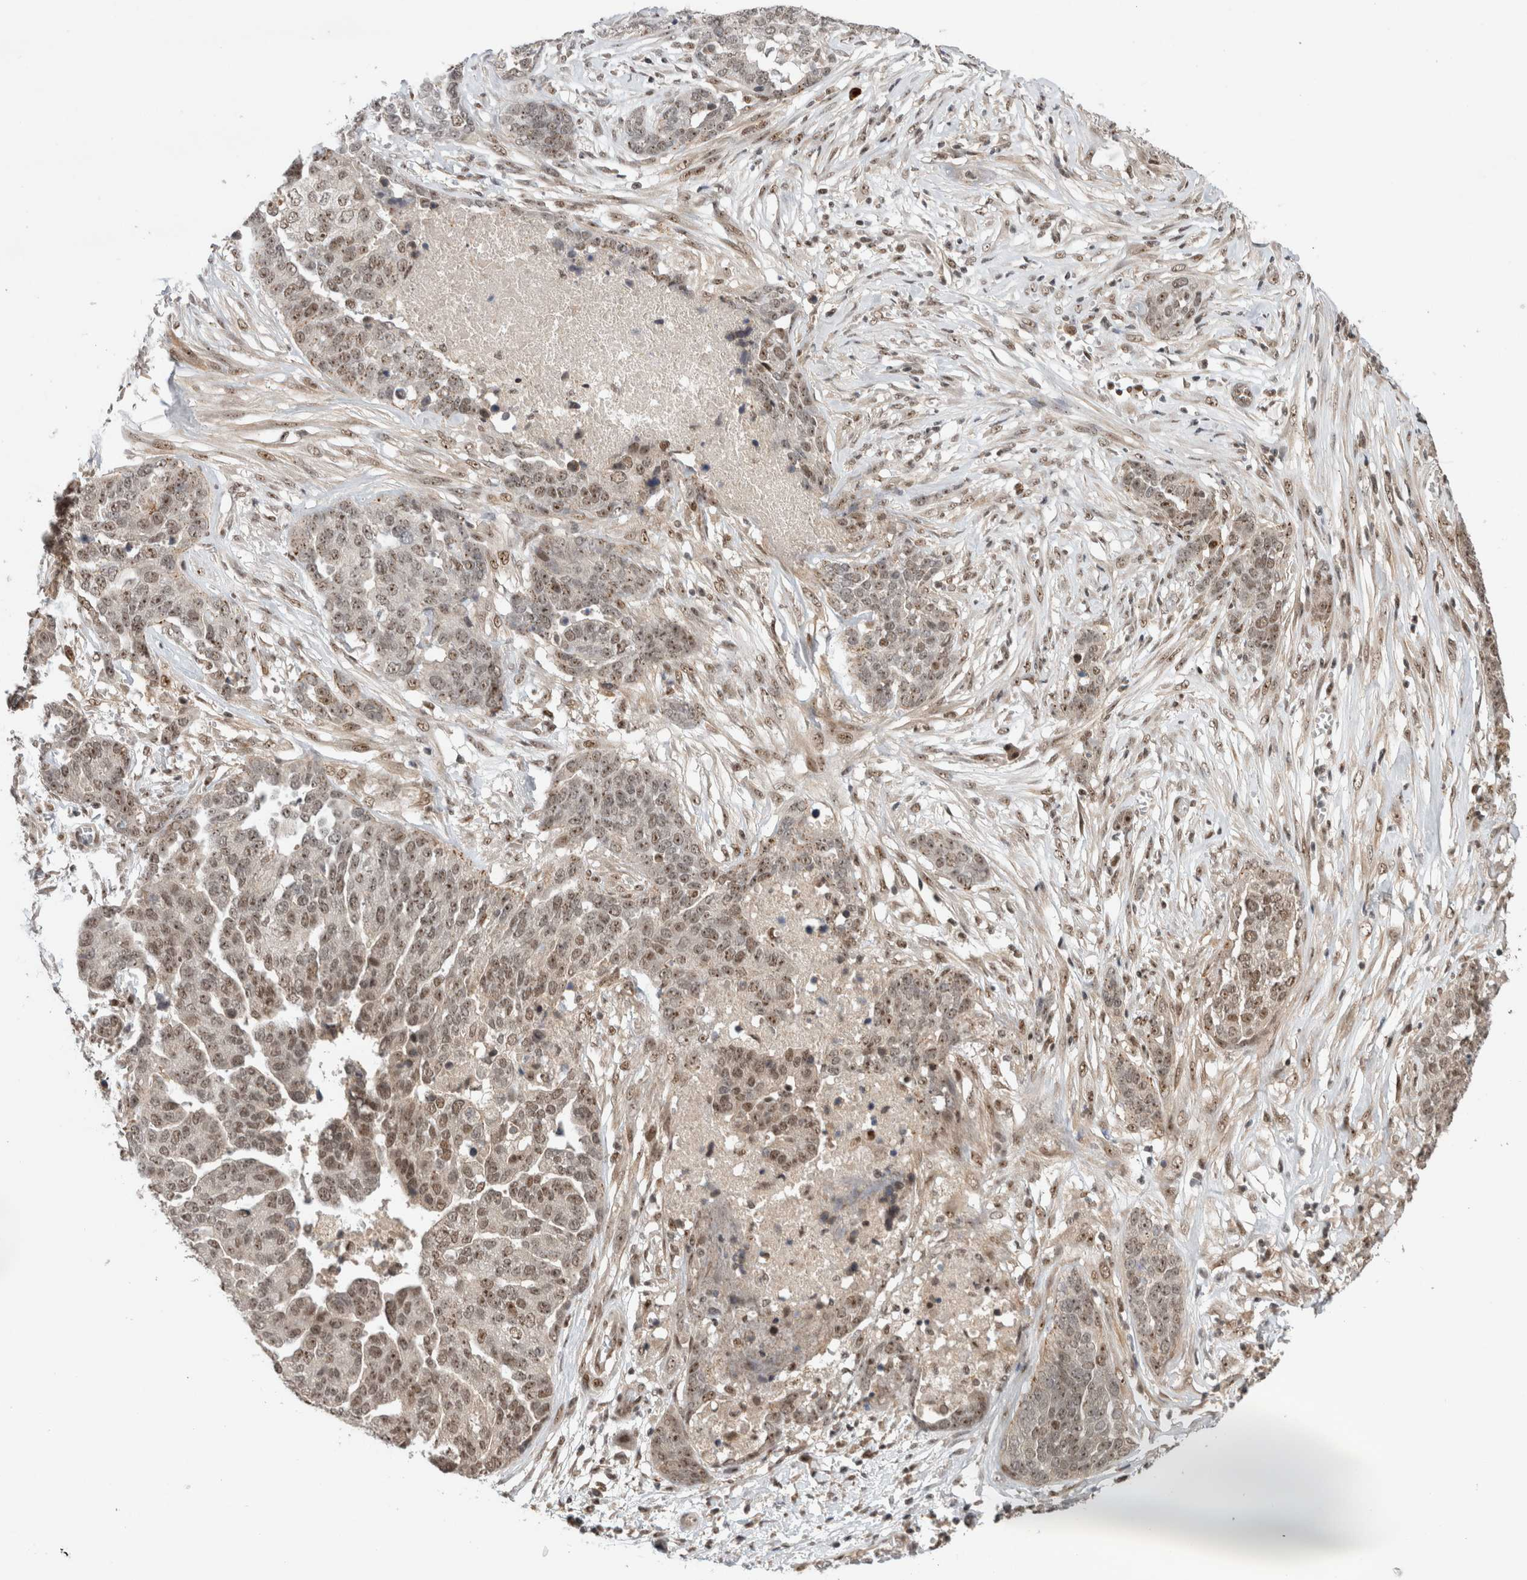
{"staining": {"intensity": "weak", "quantity": ">75%", "location": "nuclear"}, "tissue": "ovarian cancer", "cell_type": "Tumor cells", "image_type": "cancer", "snomed": [{"axis": "morphology", "description": "Cystadenocarcinoma, serous, NOS"}, {"axis": "topography", "description": "Ovary"}], "caption": "Protein expression analysis of human serous cystadenocarcinoma (ovarian) reveals weak nuclear positivity in approximately >75% of tumor cells. Ihc stains the protein of interest in brown and the nuclei are stained blue.", "gene": "MPHOSPH6", "patient": {"sex": "female", "age": 44}}